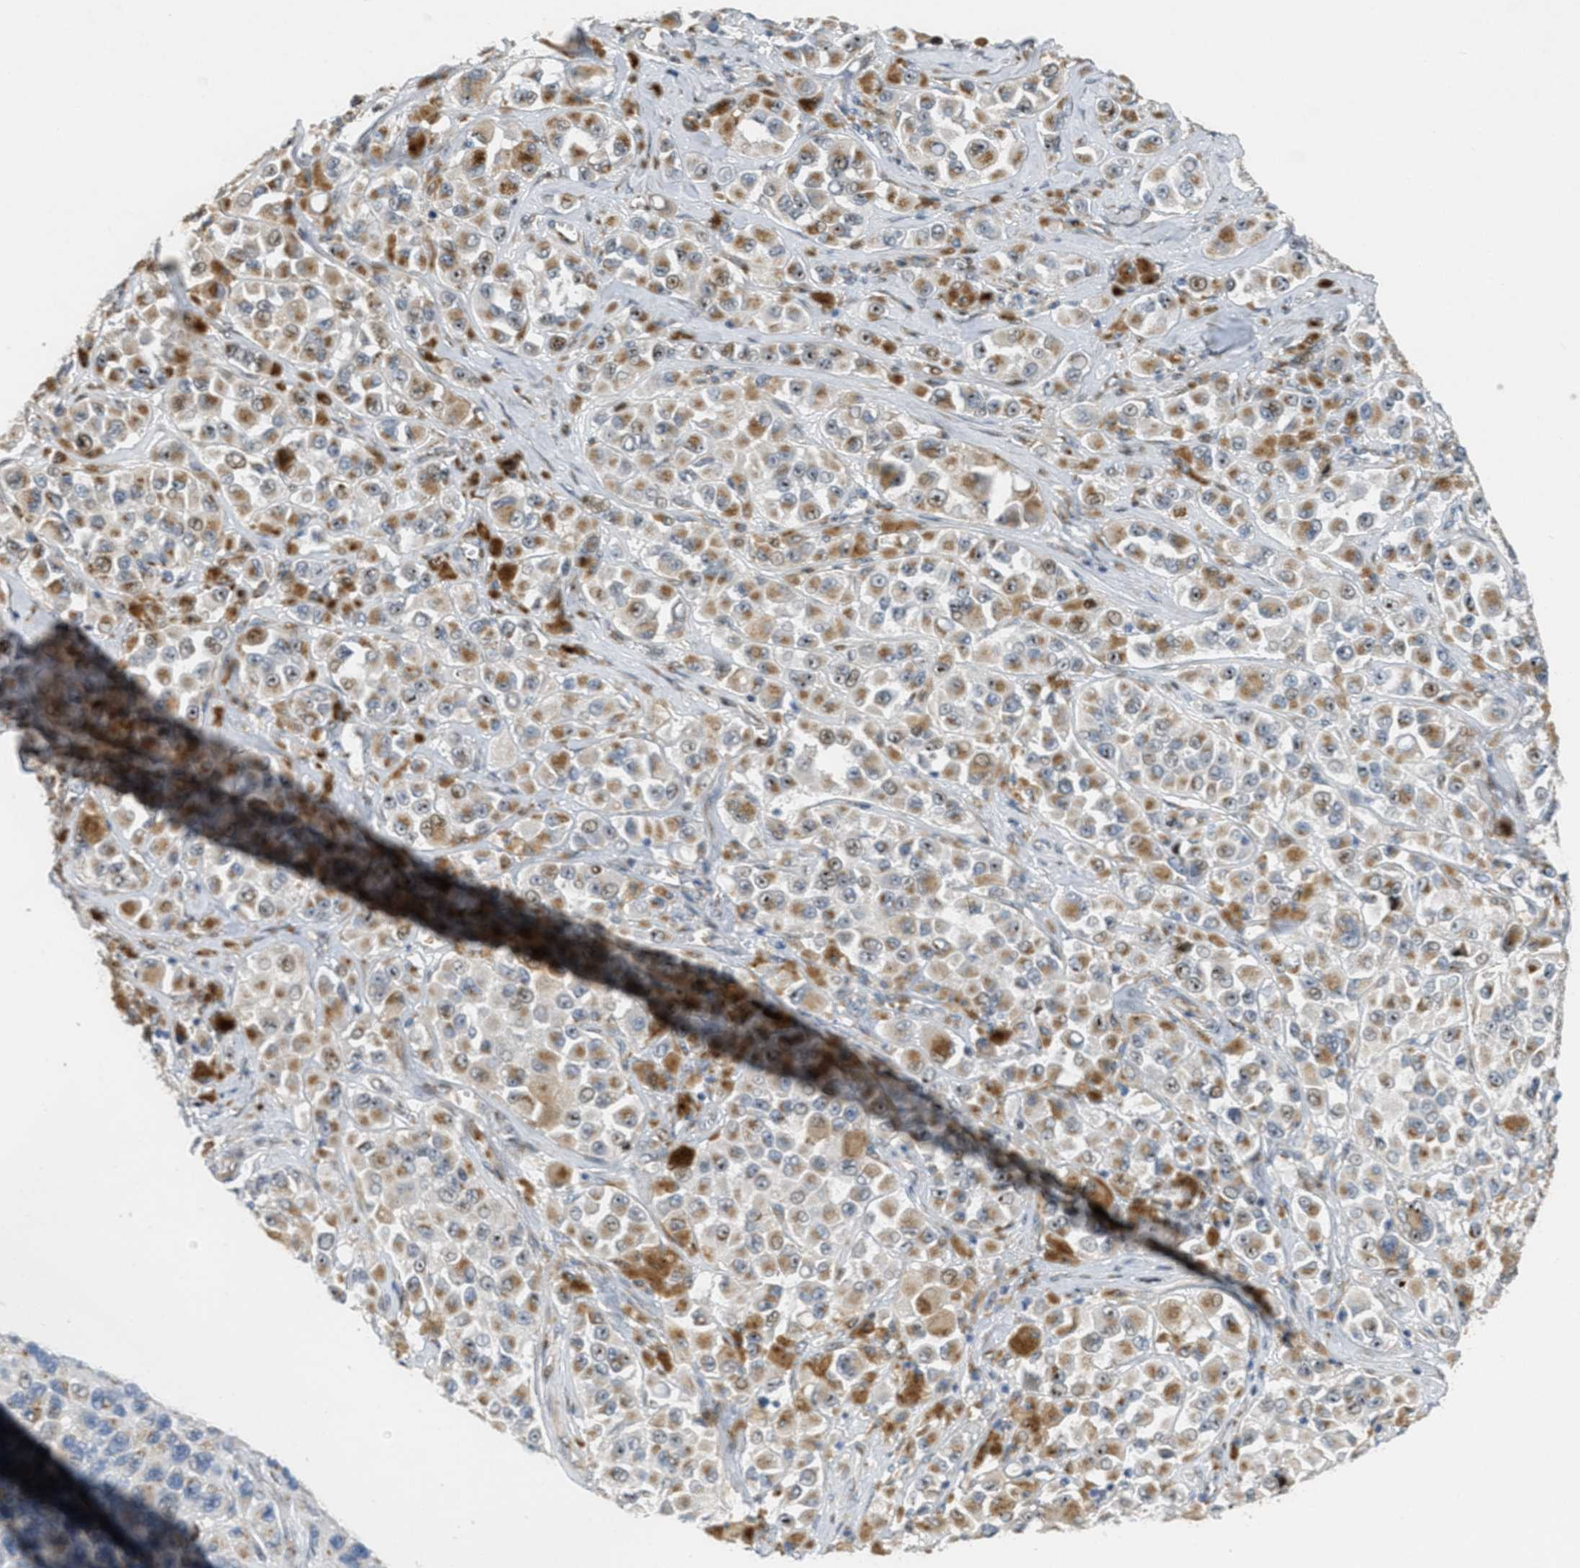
{"staining": {"intensity": "moderate", "quantity": ">75%", "location": "cytoplasmic/membranous"}, "tissue": "melanoma", "cell_type": "Tumor cells", "image_type": "cancer", "snomed": [{"axis": "morphology", "description": "Malignant melanoma, NOS"}, {"axis": "topography", "description": "Skin"}], "caption": "An image showing moderate cytoplasmic/membranous staining in approximately >75% of tumor cells in melanoma, as visualized by brown immunohistochemical staining.", "gene": "ZFPL1", "patient": {"sex": "male", "age": 84}}